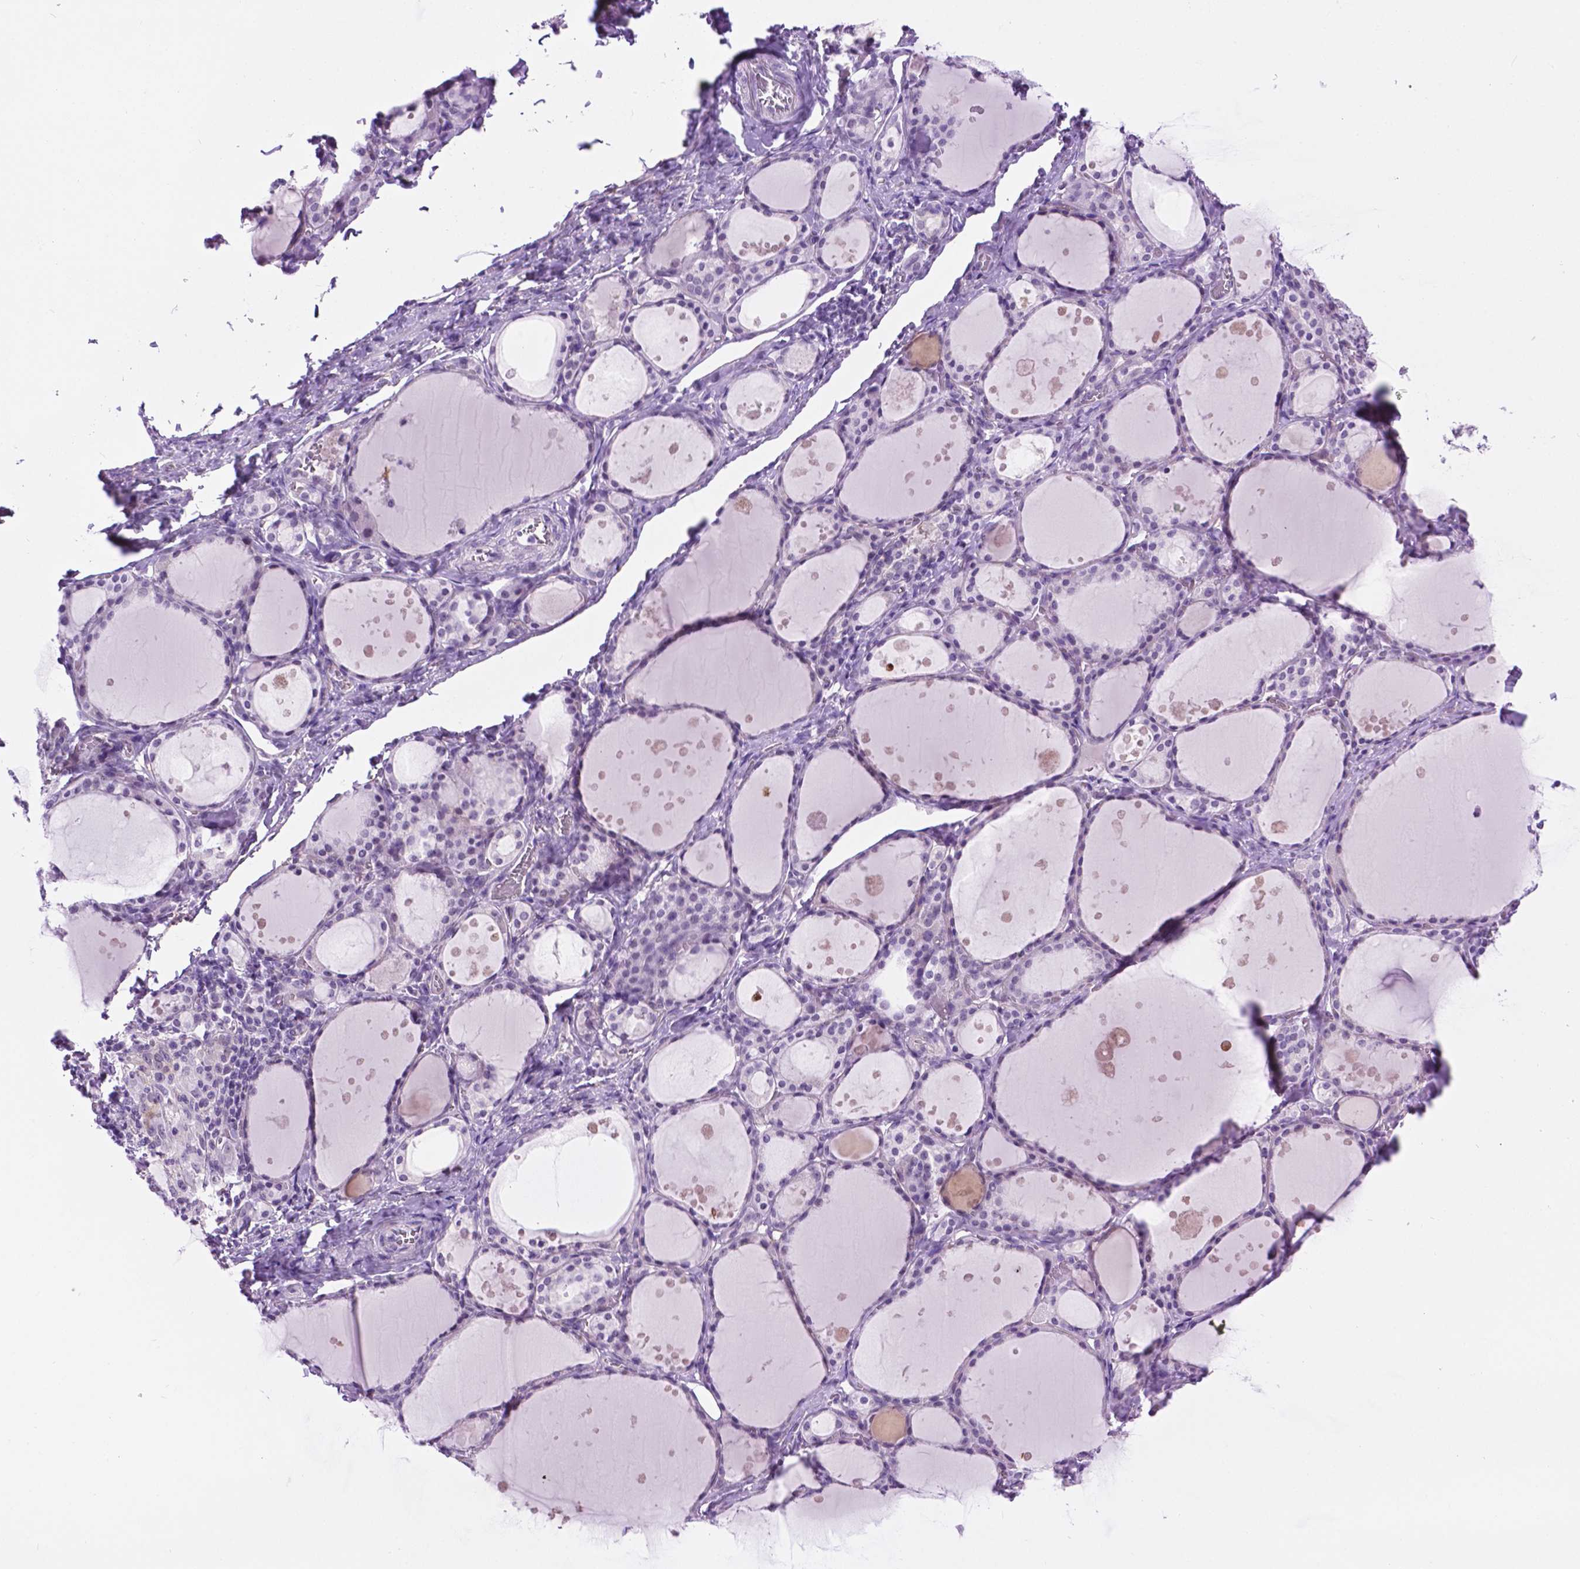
{"staining": {"intensity": "negative", "quantity": "none", "location": "none"}, "tissue": "thyroid gland", "cell_type": "Glandular cells", "image_type": "normal", "snomed": [{"axis": "morphology", "description": "Normal tissue, NOS"}, {"axis": "topography", "description": "Thyroid gland"}], "caption": "High magnification brightfield microscopy of normal thyroid gland stained with DAB (3,3'-diaminobenzidine) (brown) and counterstained with hematoxylin (blue): glandular cells show no significant positivity. (Brightfield microscopy of DAB immunohistochemistry (IHC) at high magnification).", "gene": "TACSTD2", "patient": {"sex": "male", "age": 68}}